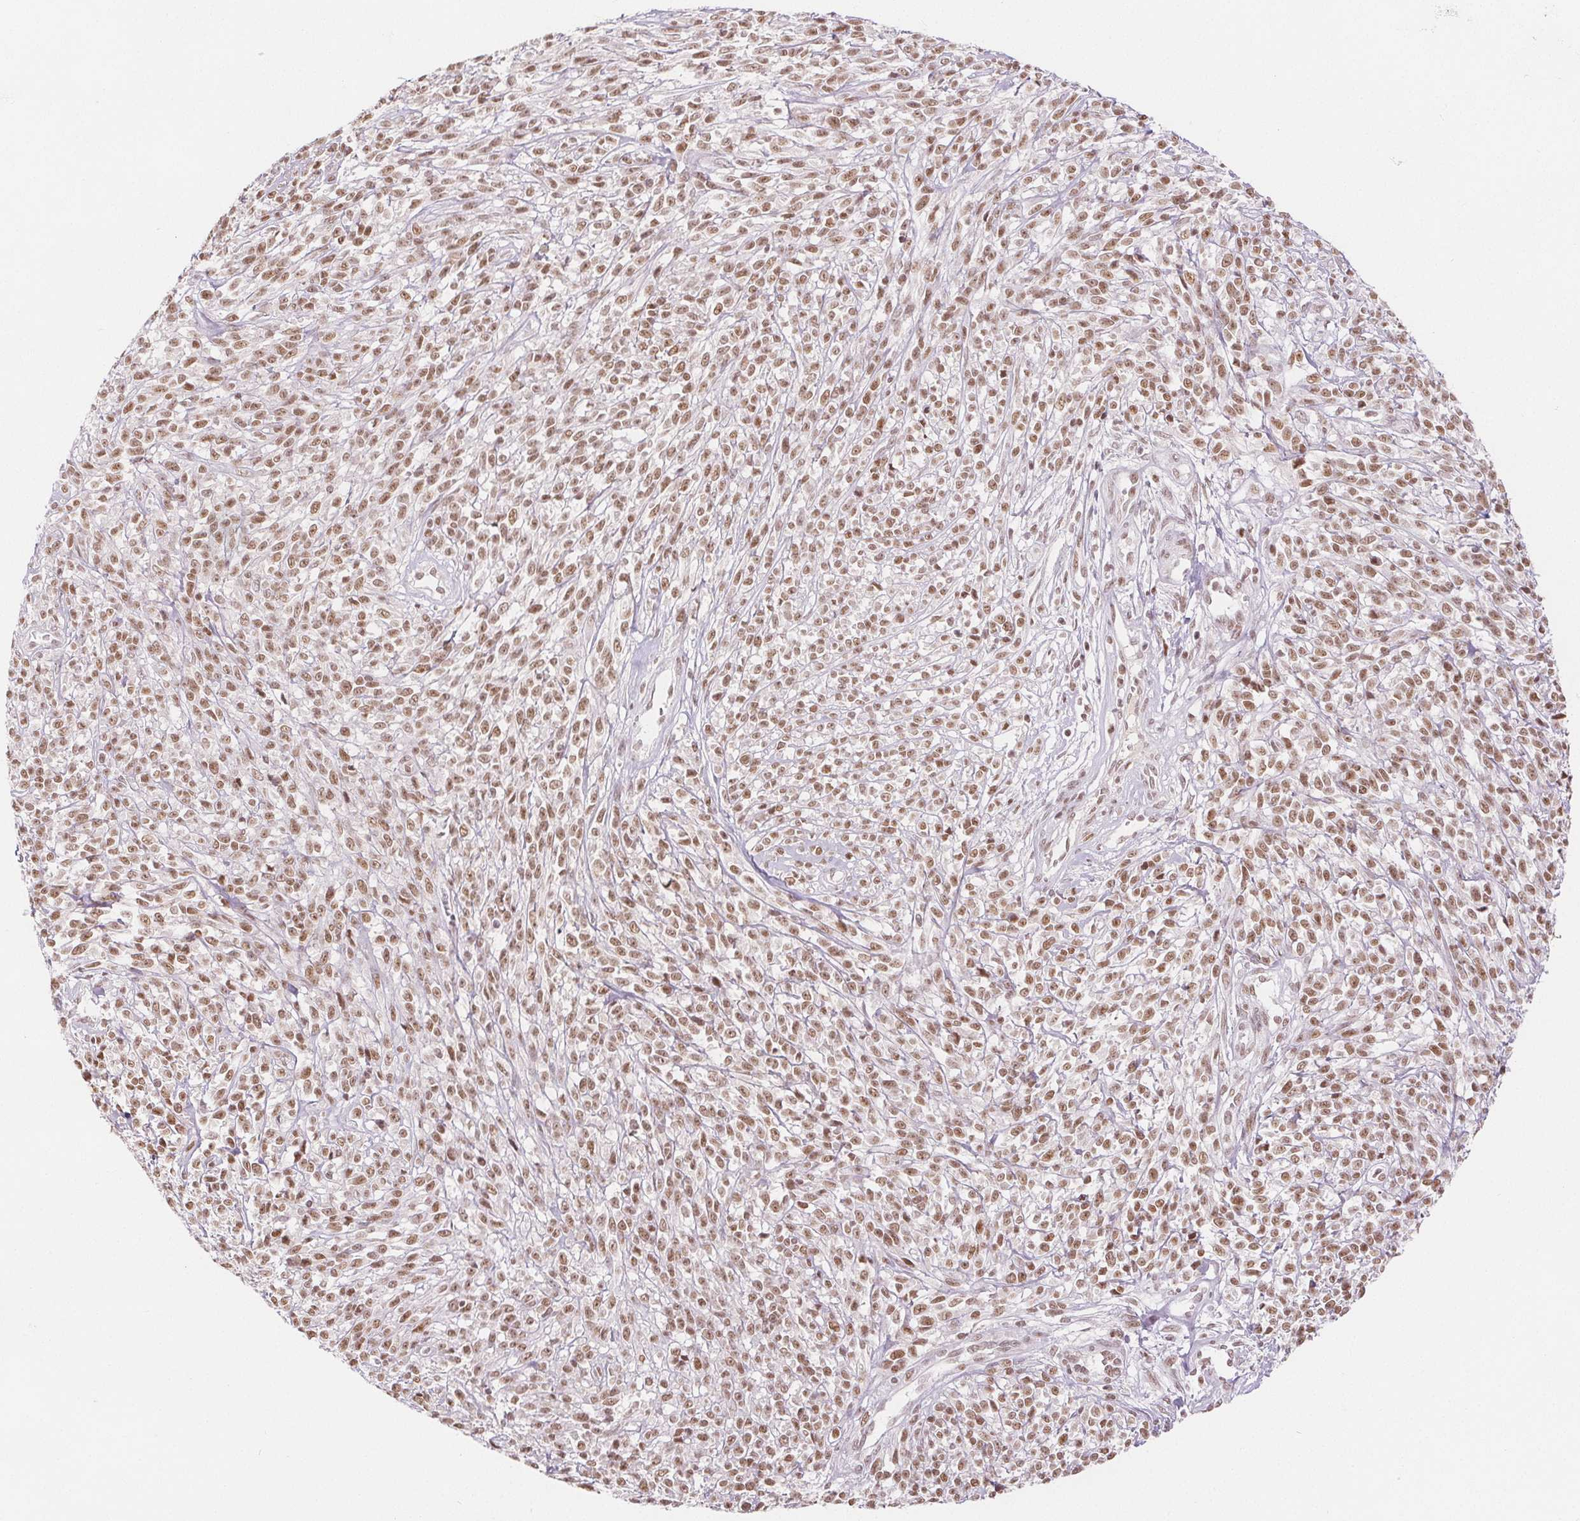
{"staining": {"intensity": "moderate", "quantity": ">75%", "location": "nuclear"}, "tissue": "melanoma", "cell_type": "Tumor cells", "image_type": "cancer", "snomed": [{"axis": "morphology", "description": "Malignant melanoma, NOS"}, {"axis": "topography", "description": "Skin"}, {"axis": "topography", "description": "Skin of trunk"}], "caption": "A brown stain labels moderate nuclear positivity of a protein in human melanoma tumor cells.", "gene": "DEK", "patient": {"sex": "male", "age": 74}}